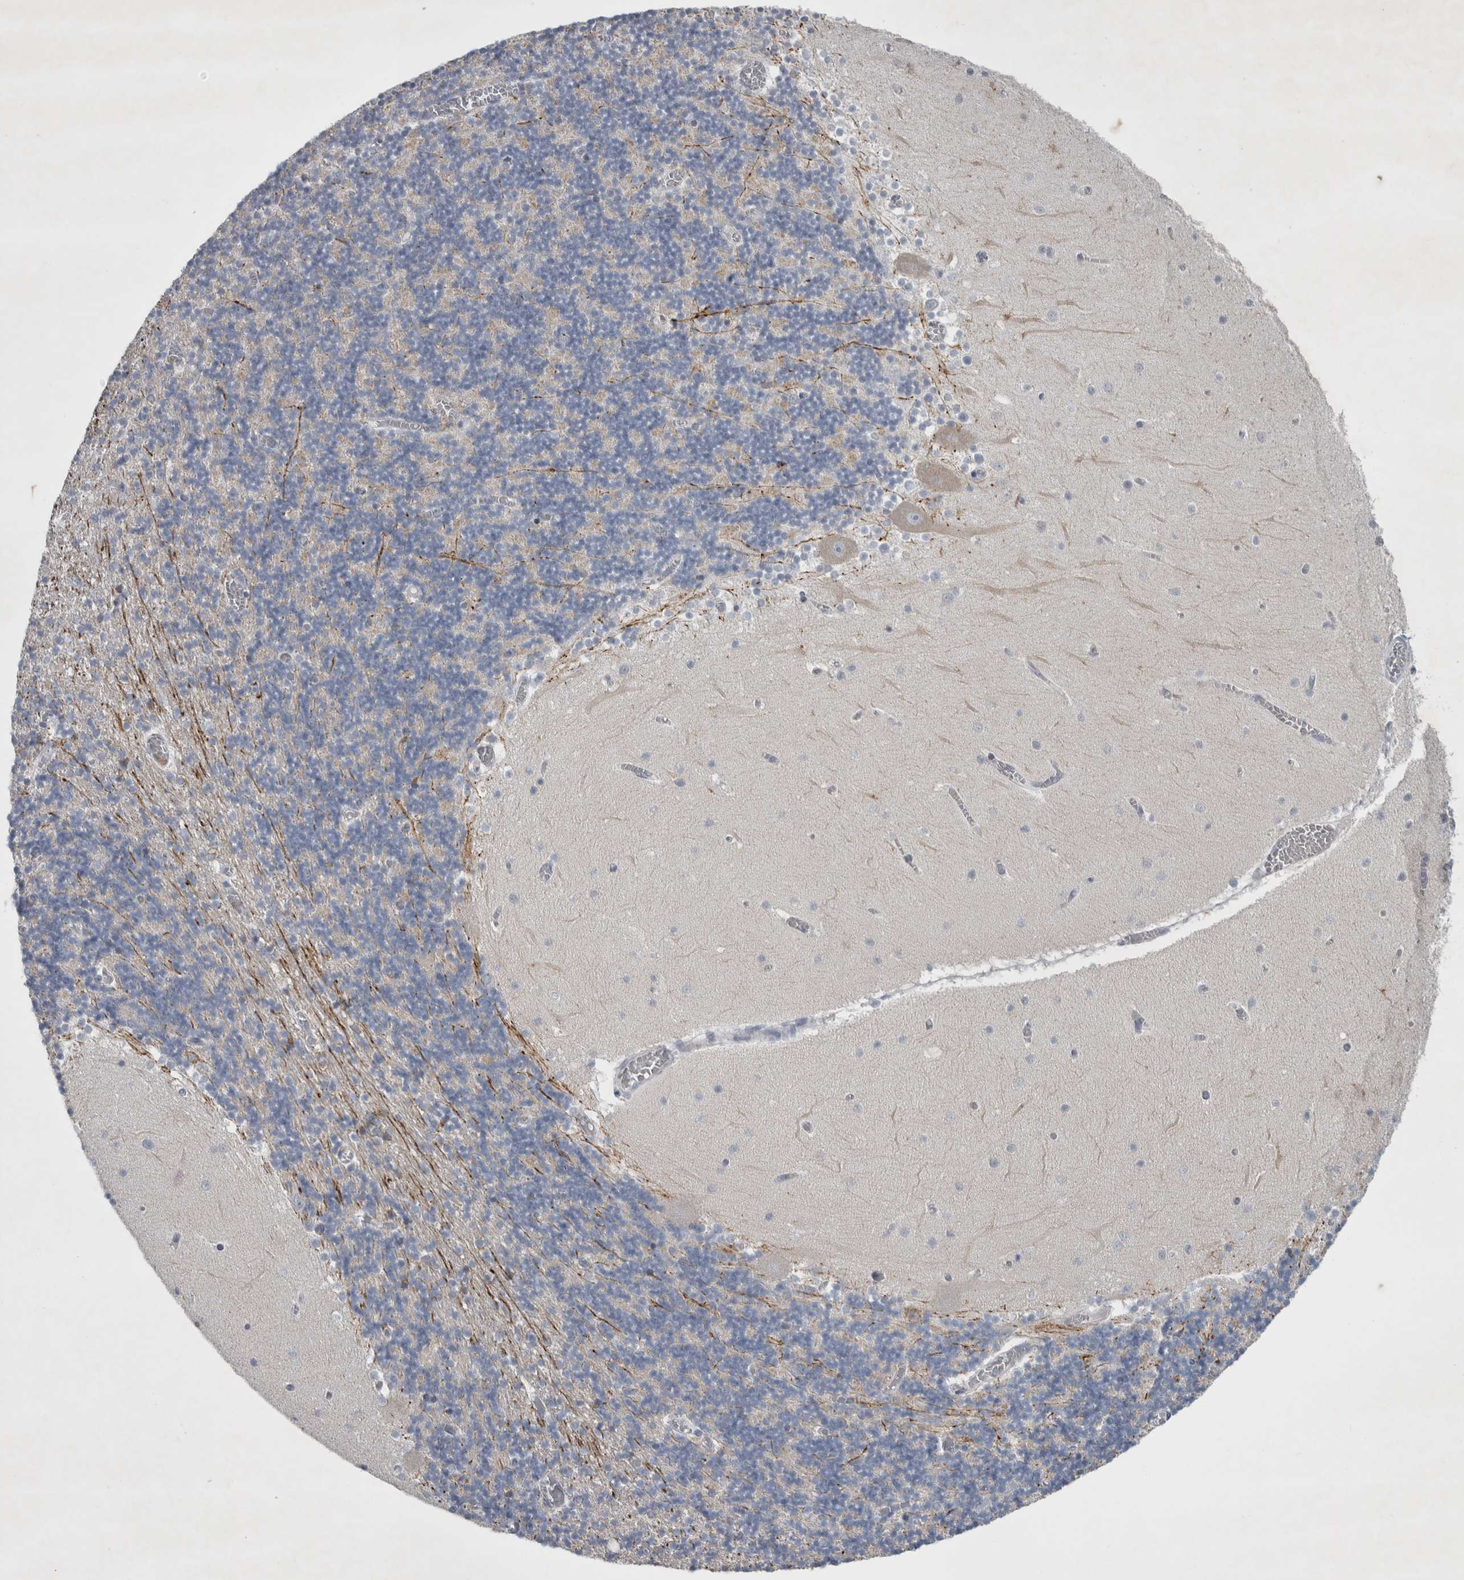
{"staining": {"intensity": "negative", "quantity": "none", "location": "none"}, "tissue": "cerebellum", "cell_type": "Cells in granular layer", "image_type": "normal", "snomed": [{"axis": "morphology", "description": "Normal tissue, NOS"}, {"axis": "topography", "description": "Cerebellum"}], "caption": "IHC of benign human cerebellum exhibits no expression in cells in granular layer.", "gene": "FXYD7", "patient": {"sex": "female", "age": 28}}